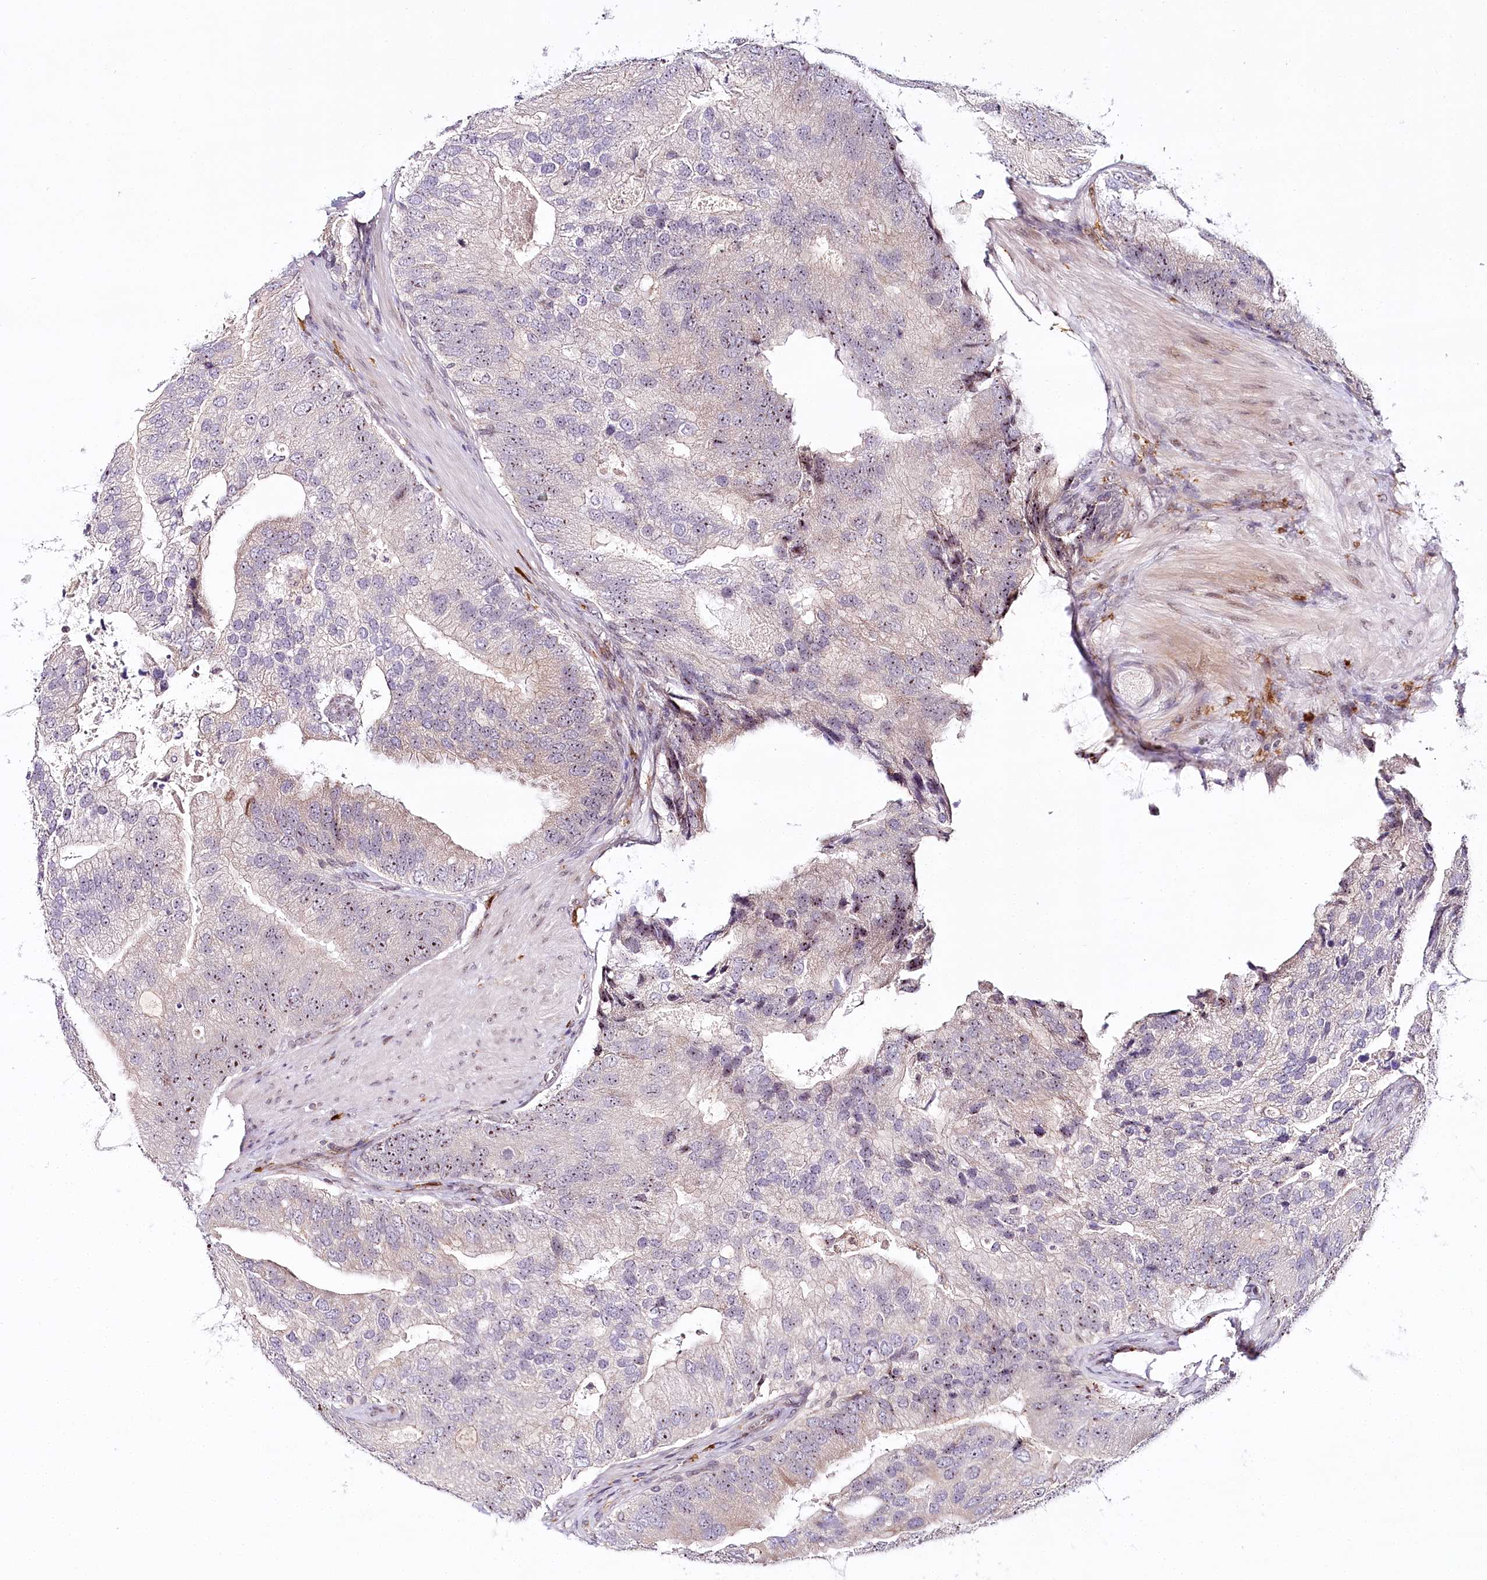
{"staining": {"intensity": "weak", "quantity": "<25%", "location": "nuclear"}, "tissue": "prostate cancer", "cell_type": "Tumor cells", "image_type": "cancer", "snomed": [{"axis": "morphology", "description": "Adenocarcinoma, High grade"}, {"axis": "topography", "description": "Prostate"}], "caption": "Image shows no significant protein staining in tumor cells of prostate cancer (adenocarcinoma (high-grade)).", "gene": "WDR36", "patient": {"sex": "male", "age": 70}}